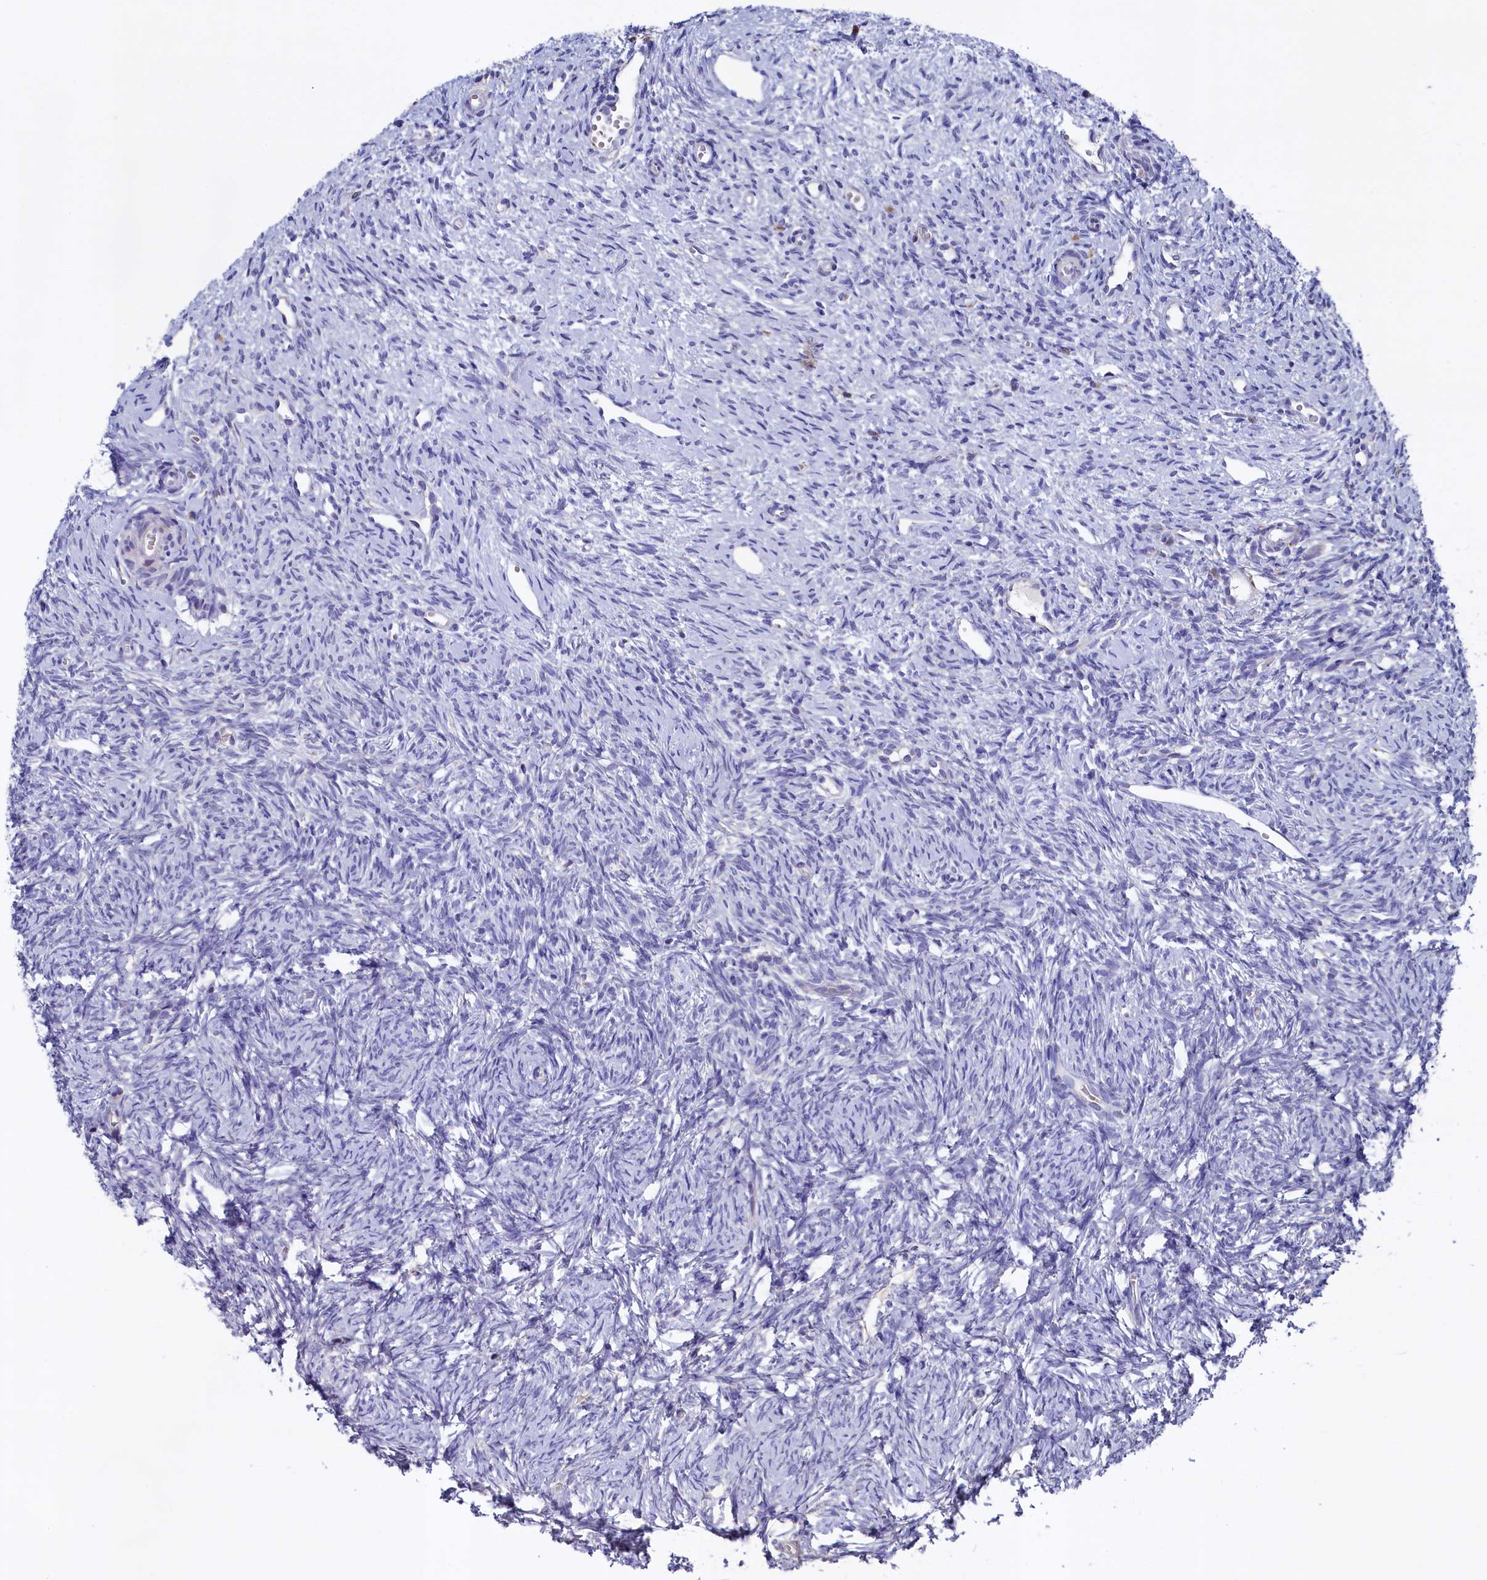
{"staining": {"intensity": "moderate", "quantity": "<25%", "location": "cytoplasmic/membranous"}, "tissue": "ovary", "cell_type": "Follicle cells", "image_type": "normal", "snomed": [{"axis": "morphology", "description": "Normal tissue, NOS"}, {"axis": "topography", "description": "Ovary"}], "caption": "Protein staining by immunohistochemistry exhibits moderate cytoplasmic/membranous expression in about <25% of follicle cells in unremarkable ovary. (DAB = brown stain, brightfield microscopy at high magnification).", "gene": "GPR108", "patient": {"sex": "female", "age": 51}}